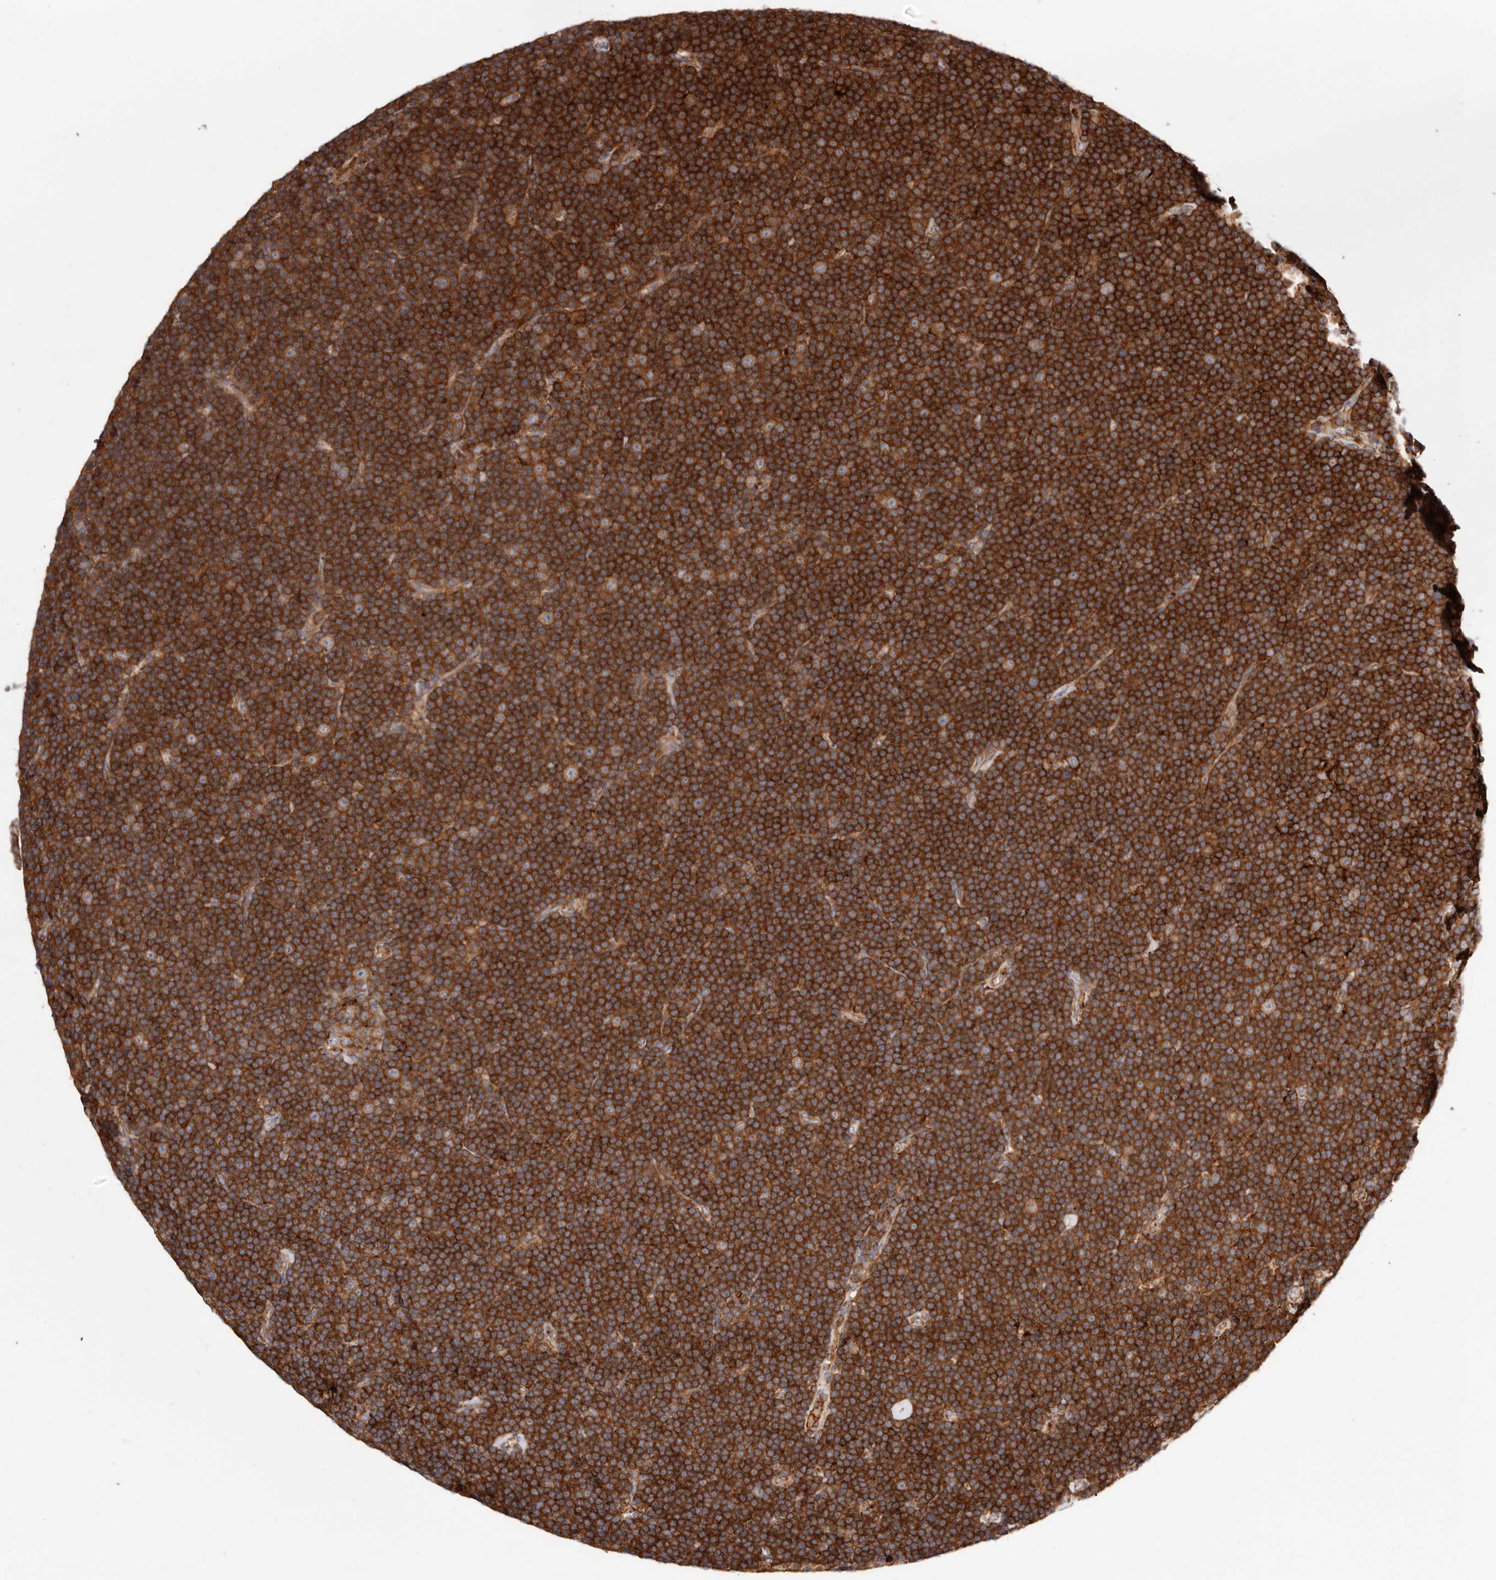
{"staining": {"intensity": "strong", "quantity": ">75%", "location": "cytoplasmic/membranous"}, "tissue": "lymphoma", "cell_type": "Tumor cells", "image_type": "cancer", "snomed": [{"axis": "morphology", "description": "Malignant lymphoma, non-Hodgkin's type, Low grade"}, {"axis": "topography", "description": "Lymph node"}], "caption": "This photomicrograph shows IHC staining of human lymphoma, with high strong cytoplasmic/membranous positivity in about >75% of tumor cells.", "gene": "PTPN22", "patient": {"sex": "female", "age": 67}}